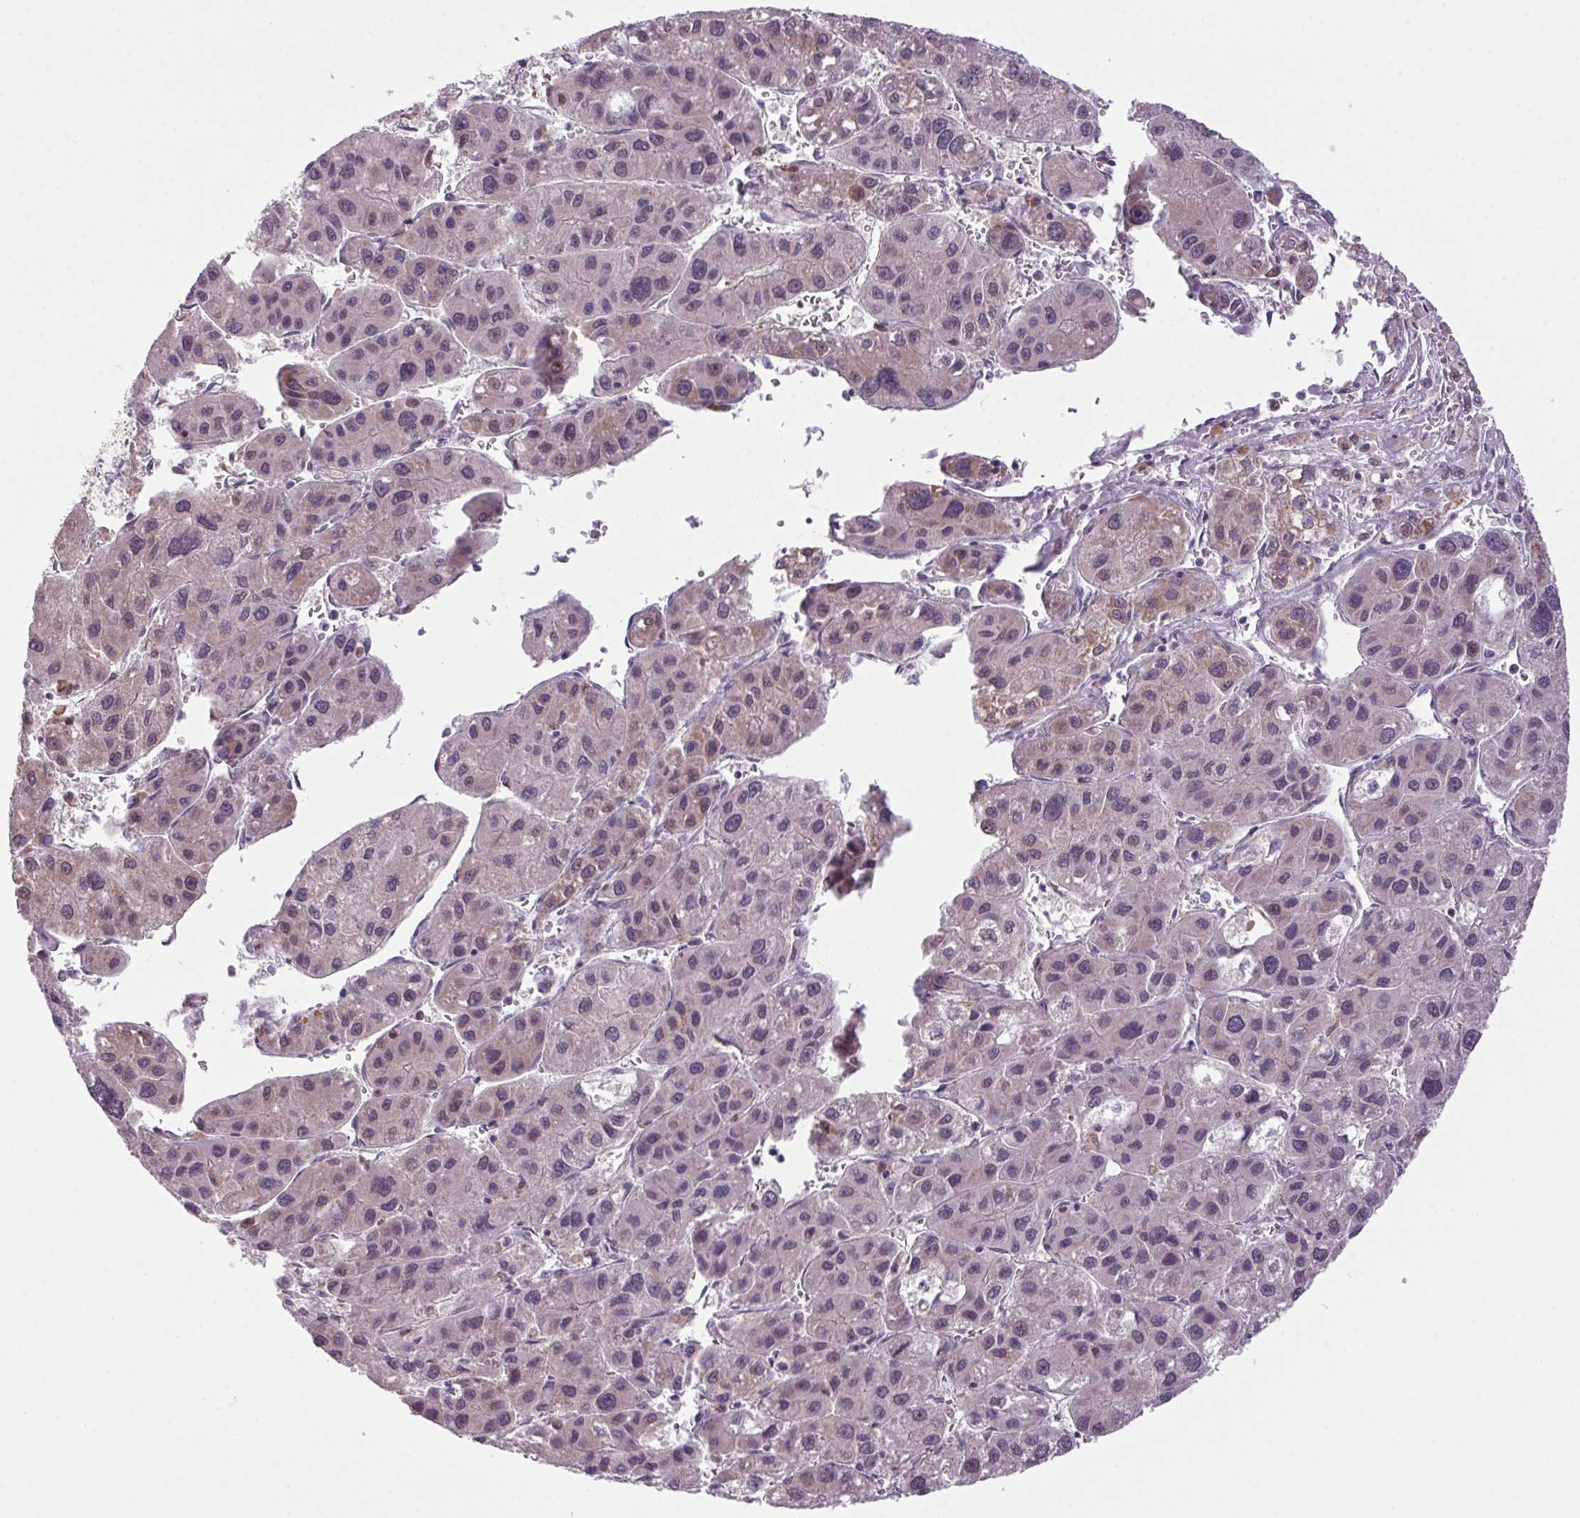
{"staining": {"intensity": "negative", "quantity": "none", "location": "none"}, "tissue": "liver cancer", "cell_type": "Tumor cells", "image_type": "cancer", "snomed": [{"axis": "morphology", "description": "Carcinoma, Hepatocellular, NOS"}, {"axis": "topography", "description": "Liver"}], "caption": "The histopathology image shows no significant staining in tumor cells of liver cancer.", "gene": "AKR1E2", "patient": {"sex": "male", "age": 73}}